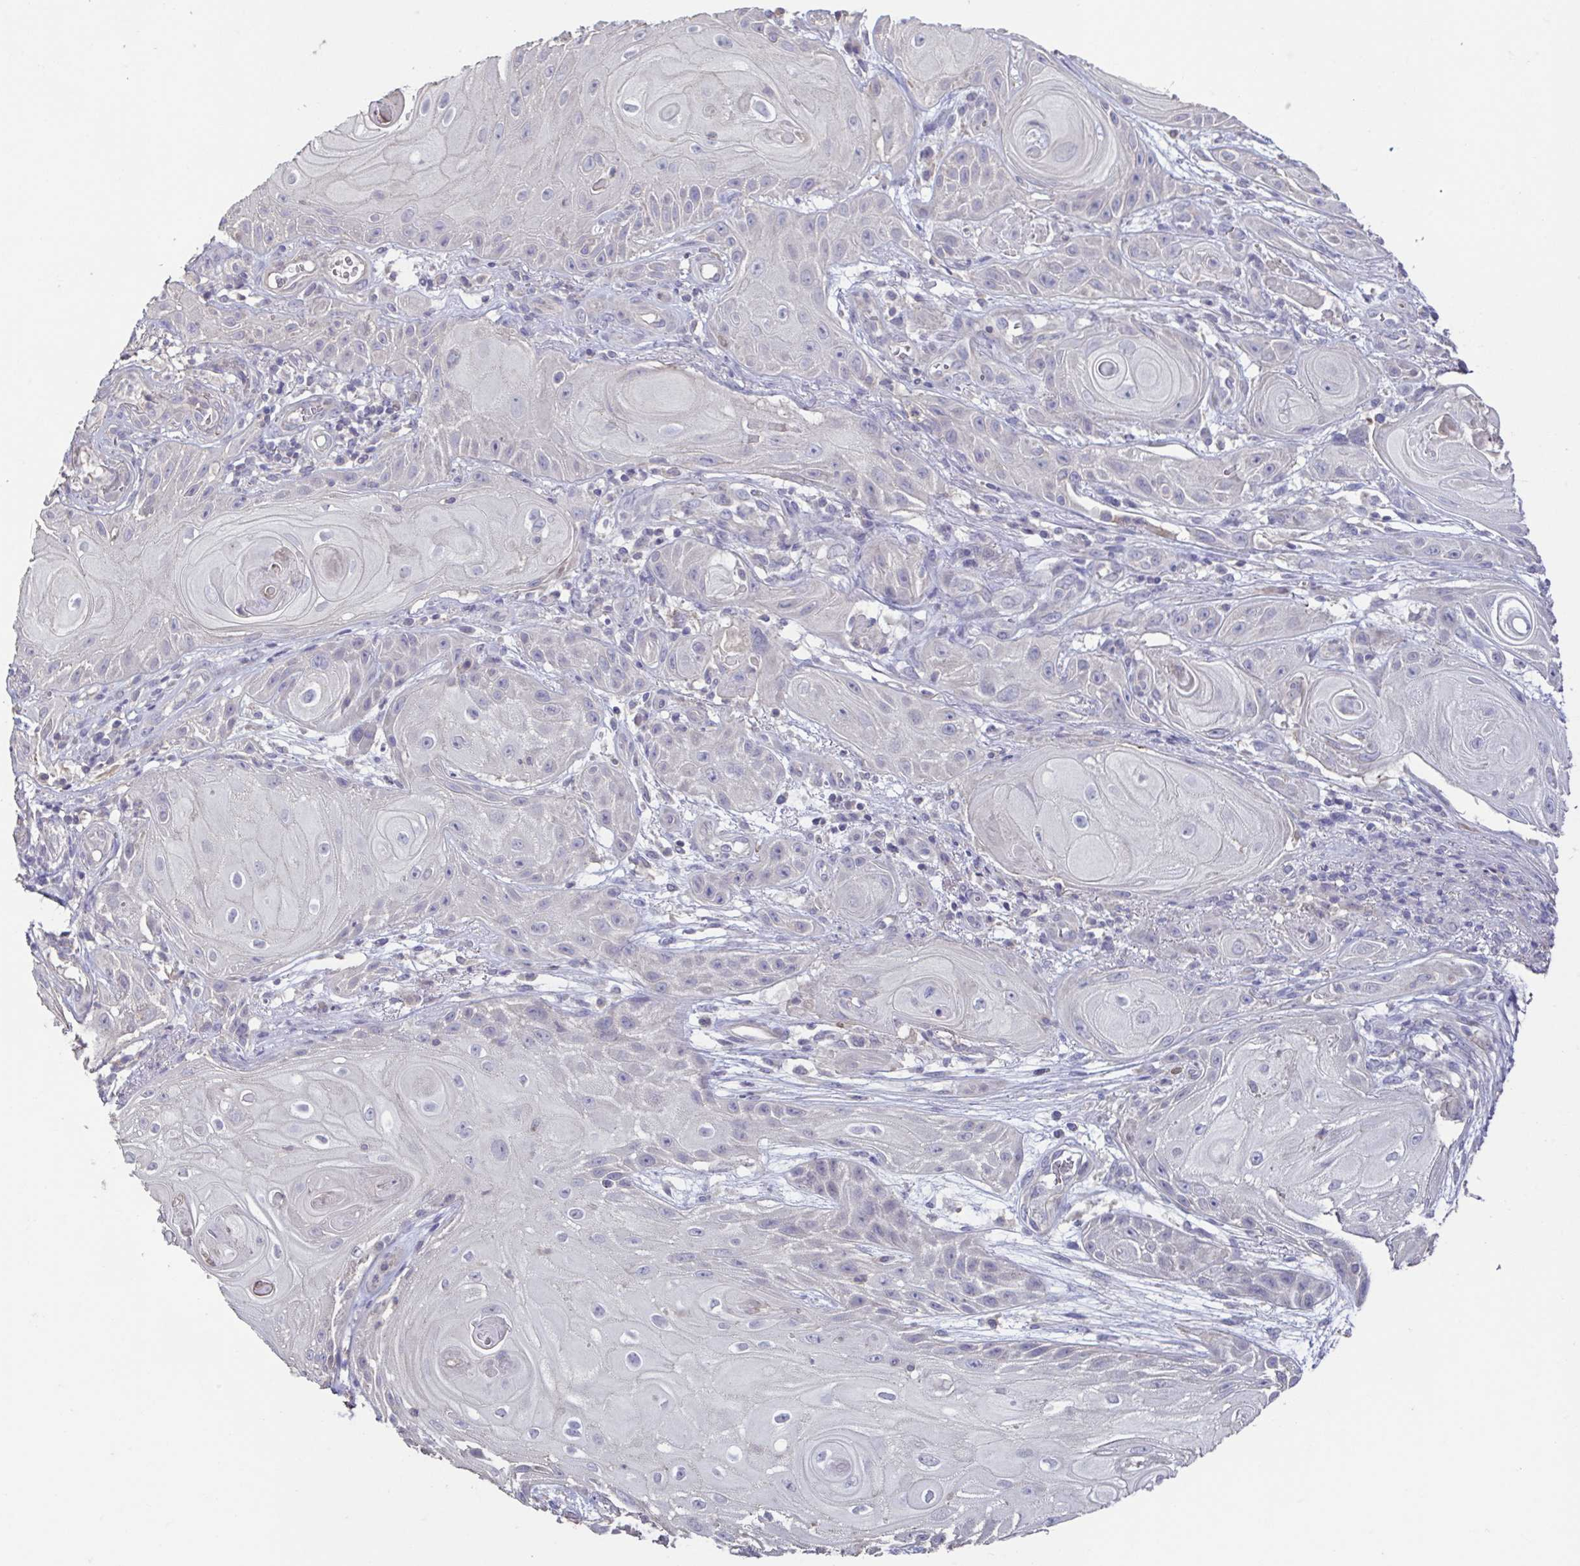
{"staining": {"intensity": "negative", "quantity": "none", "location": "none"}, "tissue": "skin cancer", "cell_type": "Tumor cells", "image_type": "cancer", "snomed": [{"axis": "morphology", "description": "Squamous cell carcinoma, NOS"}, {"axis": "topography", "description": "Skin"}], "caption": "Tumor cells show no significant protein positivity in skin cancer.", "gene": "ACTRT2", "patient": {"sex": "male", "age": 62}}